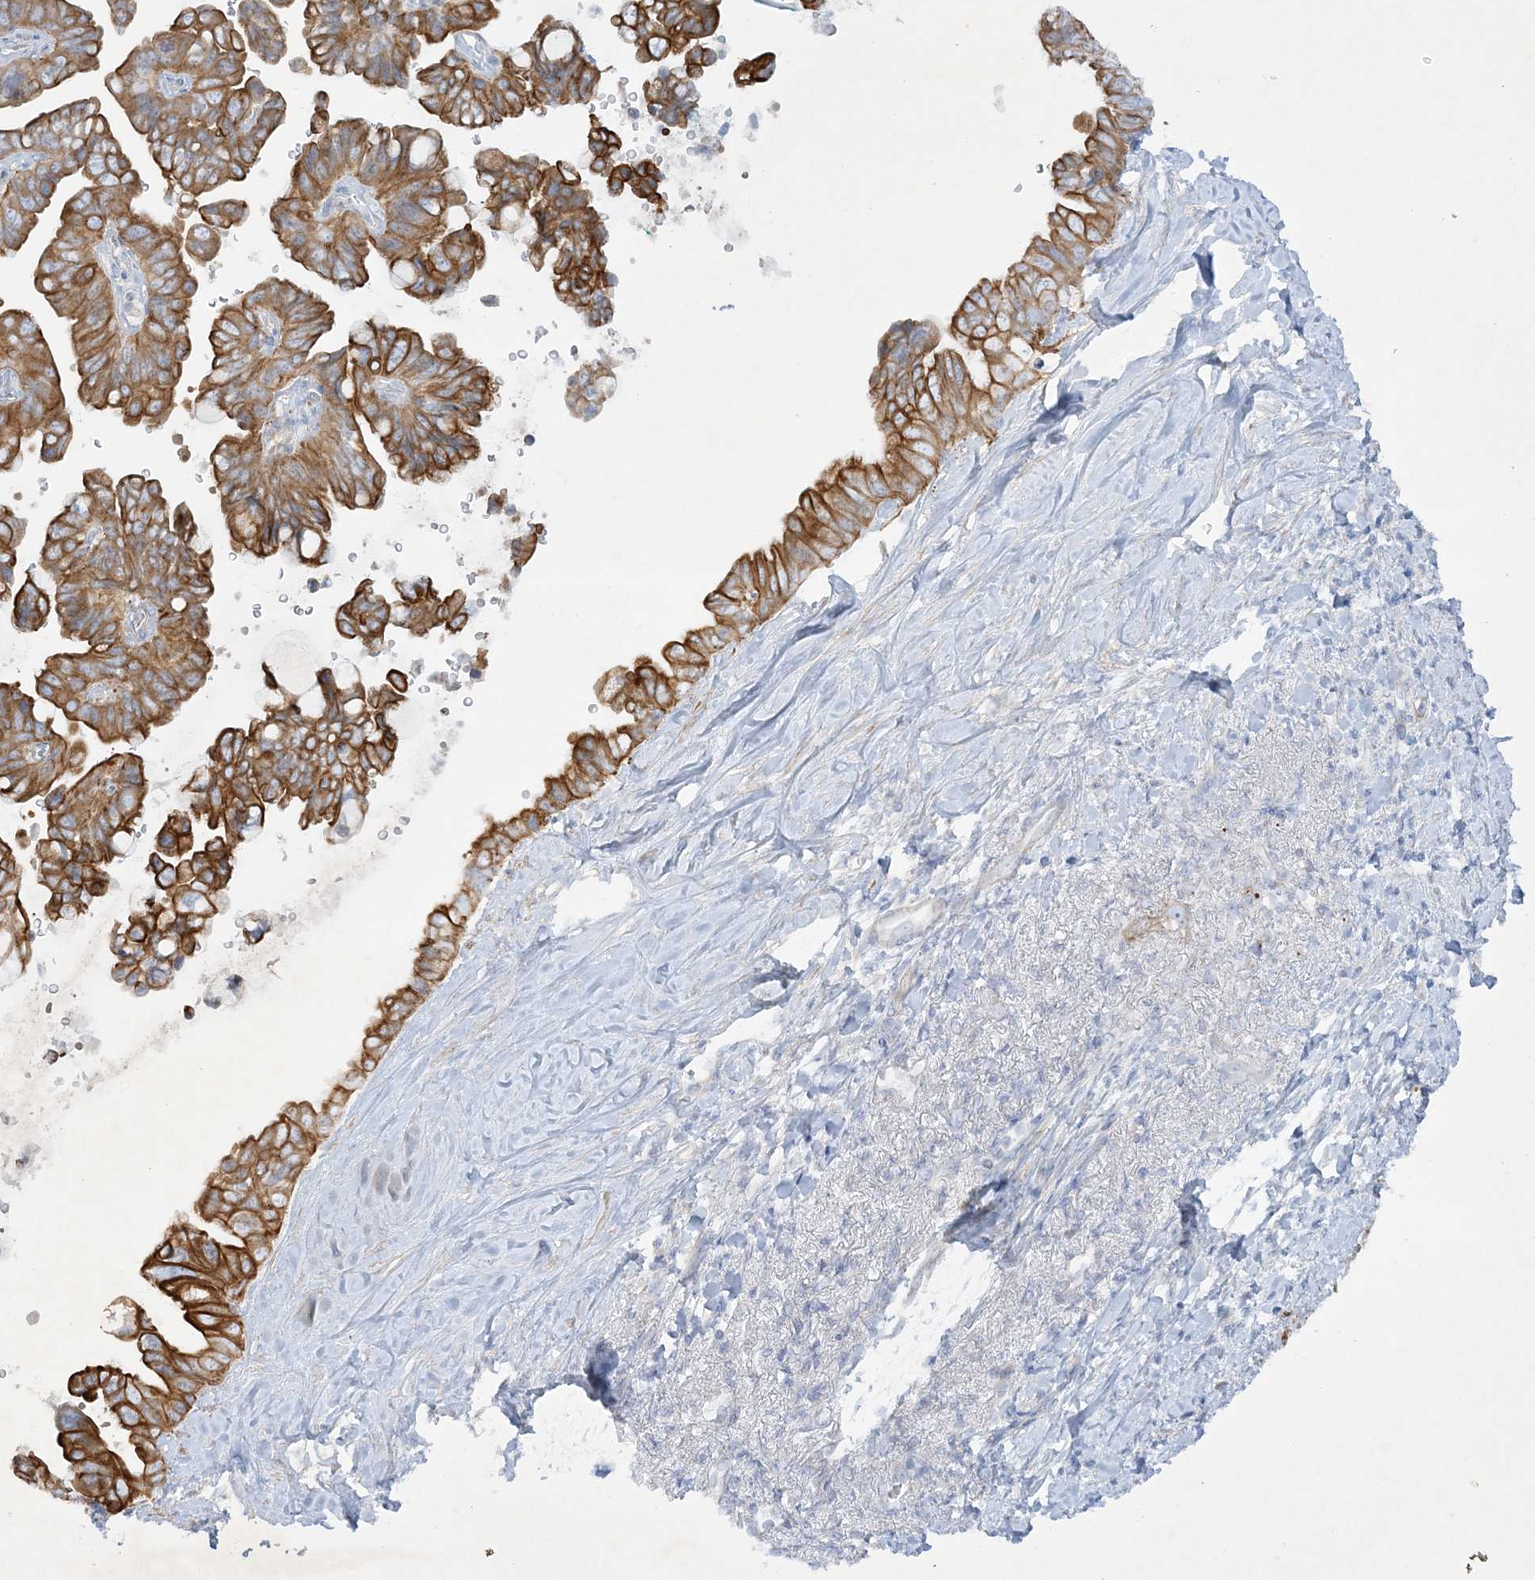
{"staining": {"intensity": "moderate", "quantity": ">75%", "location": "cytoplasmic/membranous"}, "tissue": "pancreatic cancer", "cell_type": "Tumor cells", "image_type": "cancer", "snomed": [{"axis": "morphology", "description": "Adenocarcinoma, NOS"}, {"axis": "topography", "description": "Pancreas"}], "caption": "Immunohistochemical staining of pancreatic cancer demonstrates medium levels of moderate cytoplasmic/membranous protein staining in approximately >75% of tumor cells.", "gene": "FARSB", "patient": {"sex": "female", "age": 72}}